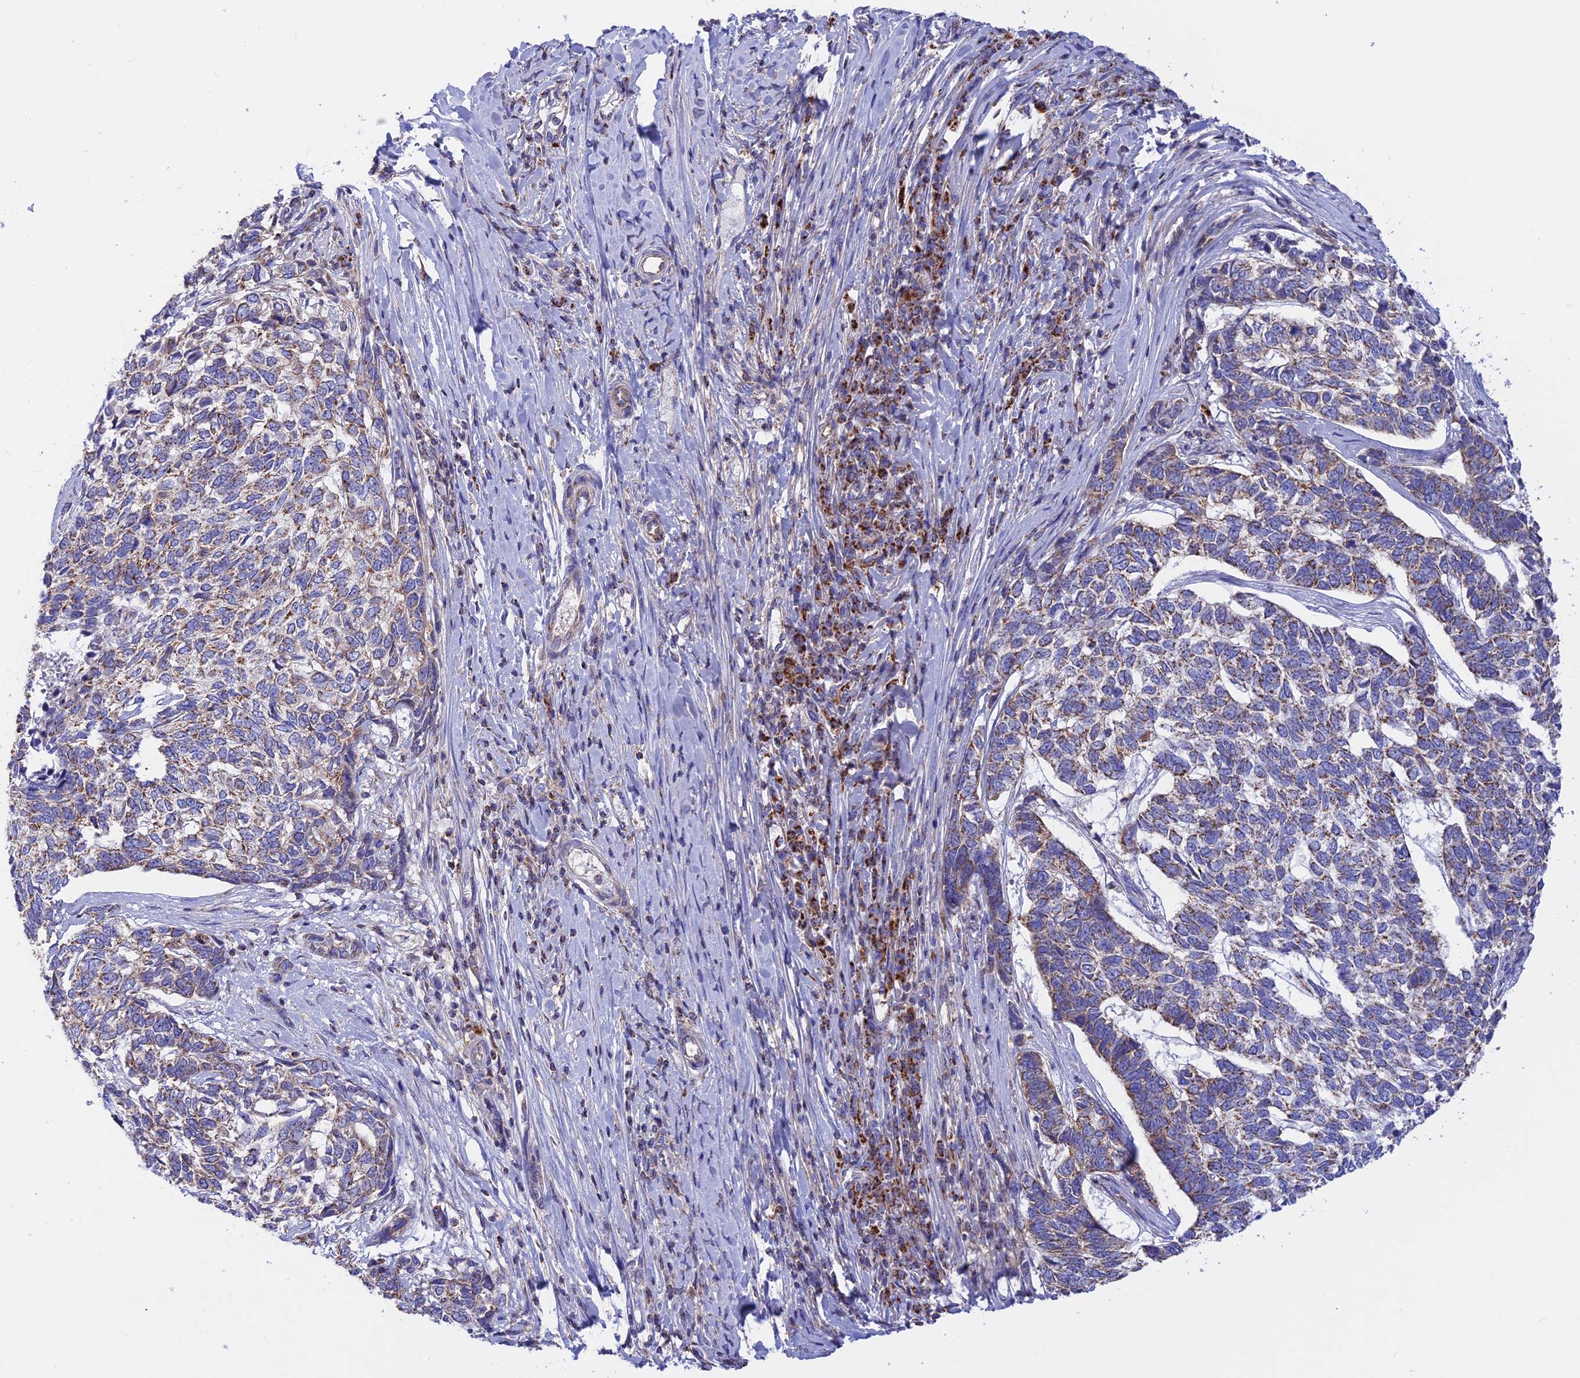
{"staining": {"intensity": "moderate", "quantity": ">75%", "location": "cytoplasmic/membranous"}, "tissue": "skin cancer", "cell_type": "Tumor cells", "image_type": "cancer", "snomed": [{"axis": "morphology", "description": "Basal cell carcinoma"}, {"axis": "topography", "description": "Skin"}], "caption": "This image reveals skin basal cell carcinoma stained with immunohistochemistry to label a protein in brown. The cytoplasmic/membranous of tumor cells show moderate positivity for the protein. Nuclei are counter-stained blue.", "gene": "GCDH", "patient": {"sex": "female", "age": 65}}